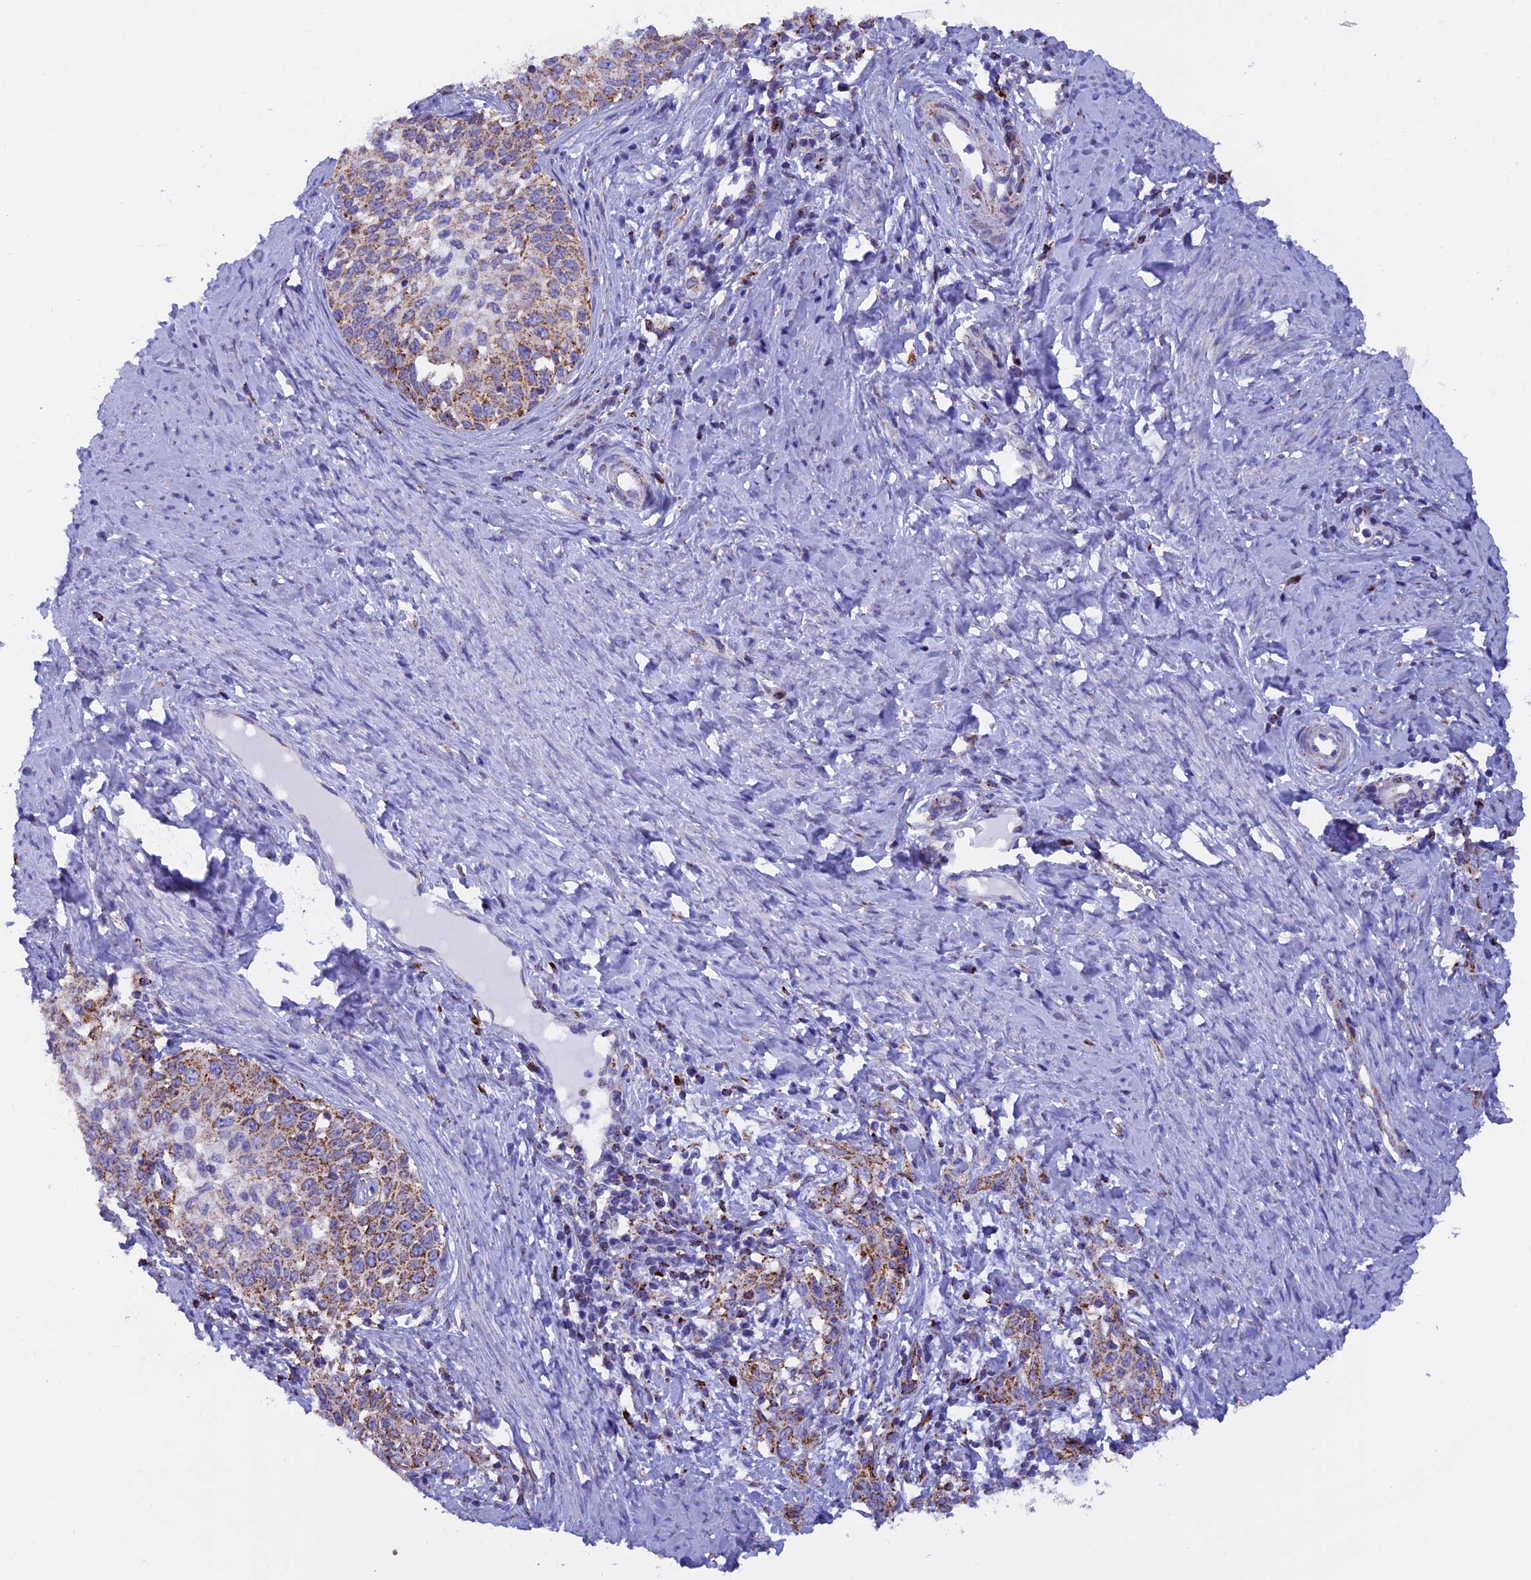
{"staining": {"intensity": "moderate", "quantity": "25%-75%", "location": "cytoplasmic/membranous"}, "tissue": "cervical cancer", "cell_type": "Tumor cells", "image_type": "cancer", "snomed": [{"axis": "morphology", "description": "Squamous cell carcinoma, NOS"}, {"axis": "morphology", "description": "Adenocarcinoma, NOS"}, {"axis": "topography", "description": "Cervix"}], "caption": "Cervical squamous cell carcinoma tissue demonstrates moderate cytoplasmic/membranous staining in about 25%-75% of tumor cells, visualized by immunohistochemistry. (DAB IHC with brightfield microscopy, high magnification).", "gene": "SLC8B1", "patient": {"sex": "female", "age": 52}}